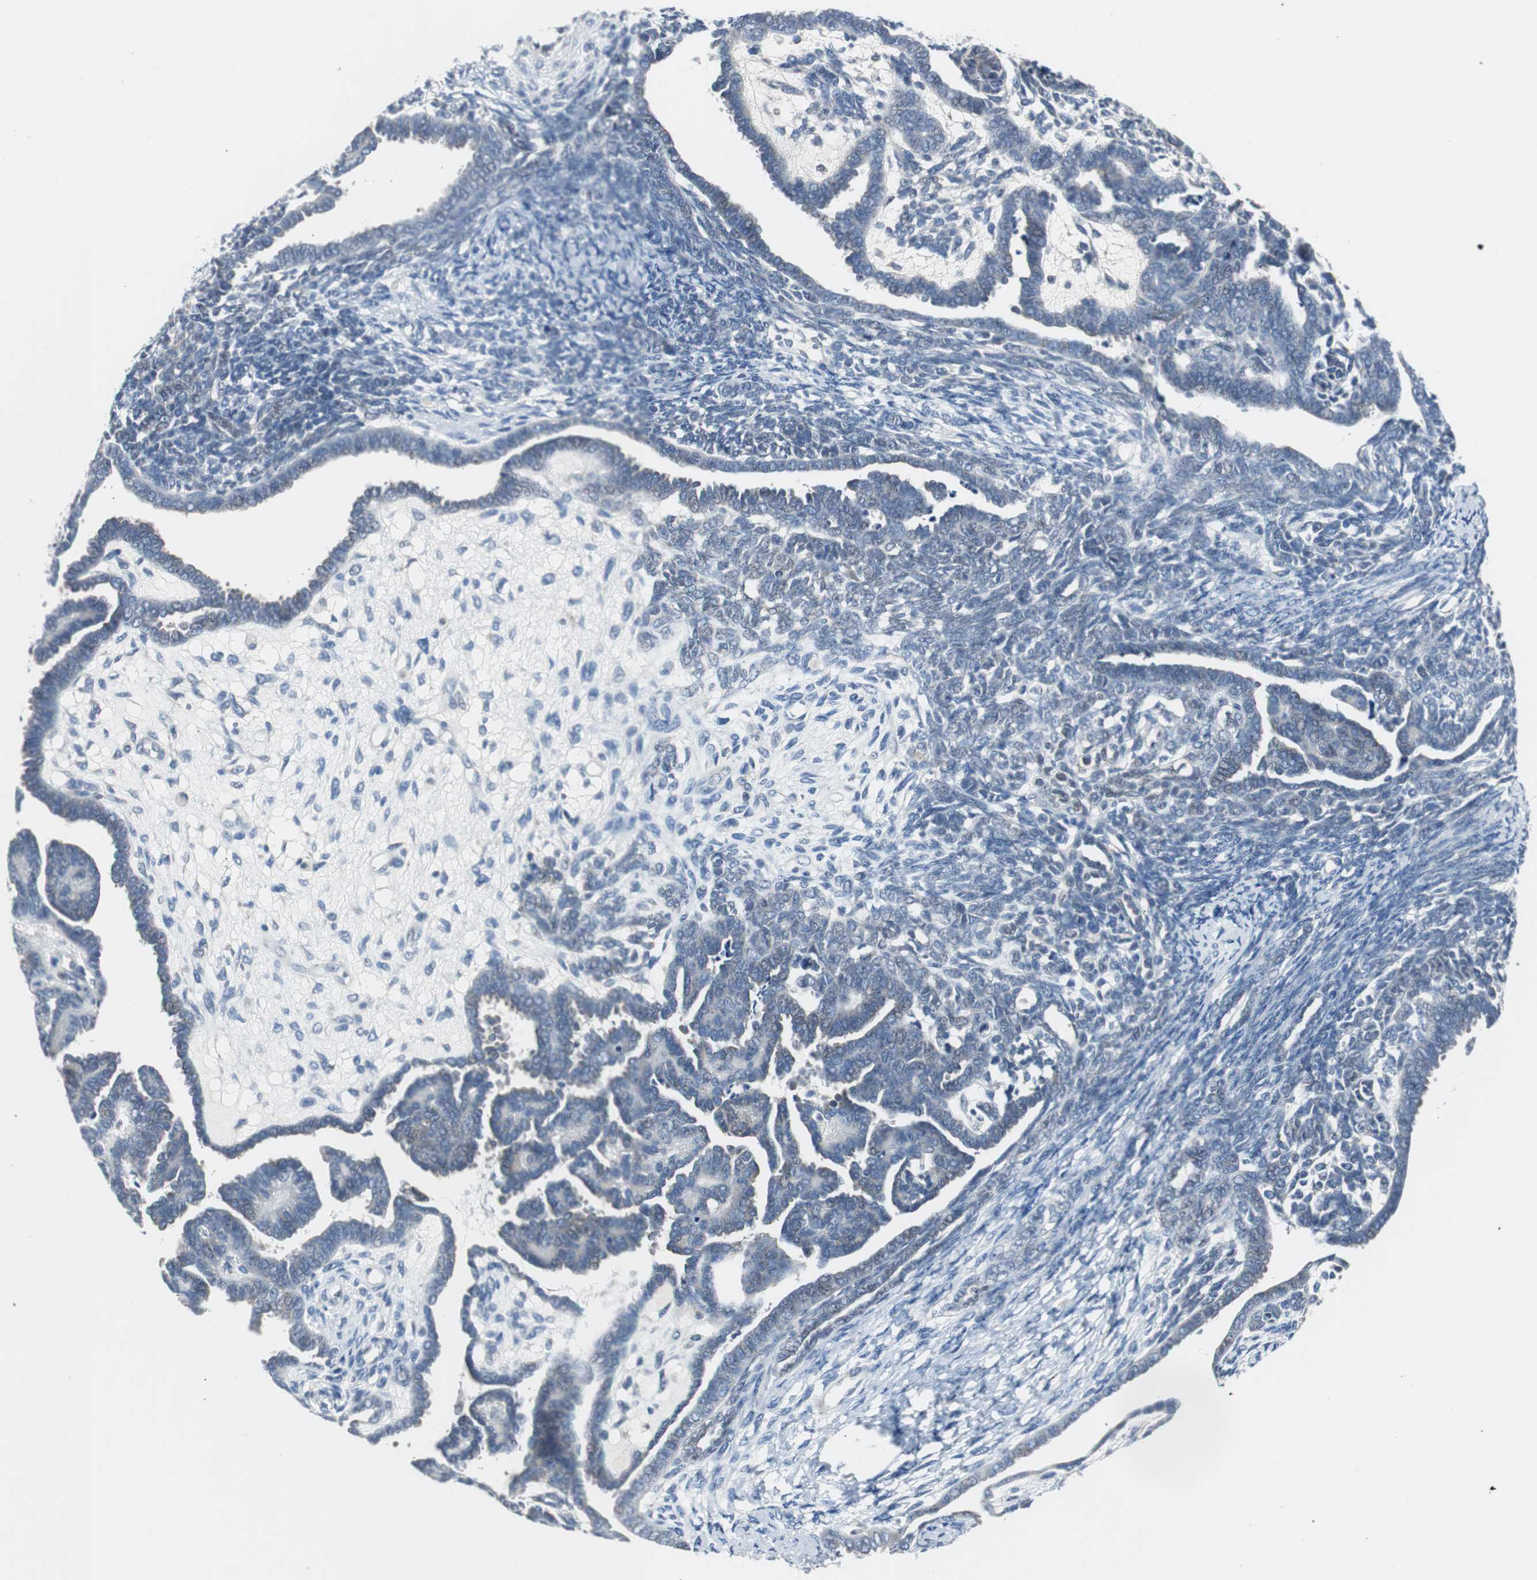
{"staining": {"intensity": "negative", "quantity": "none", "location": "none"}, "tissue": "endometrial cancer", "cell_type": "Tumor cells", "image_type": "cancer", "snomed": [{"axis": "morphology", "description": "Neoplasm, malignant, NOS"}, {"axis": "topography", "description": "Endometrium"}], "caption": "Immunohistochemical staining of endometrial cancer displays no significant expression in tumor cells.", "gene": "SOX30", "patient": {"sex": "female", "age": 74}}